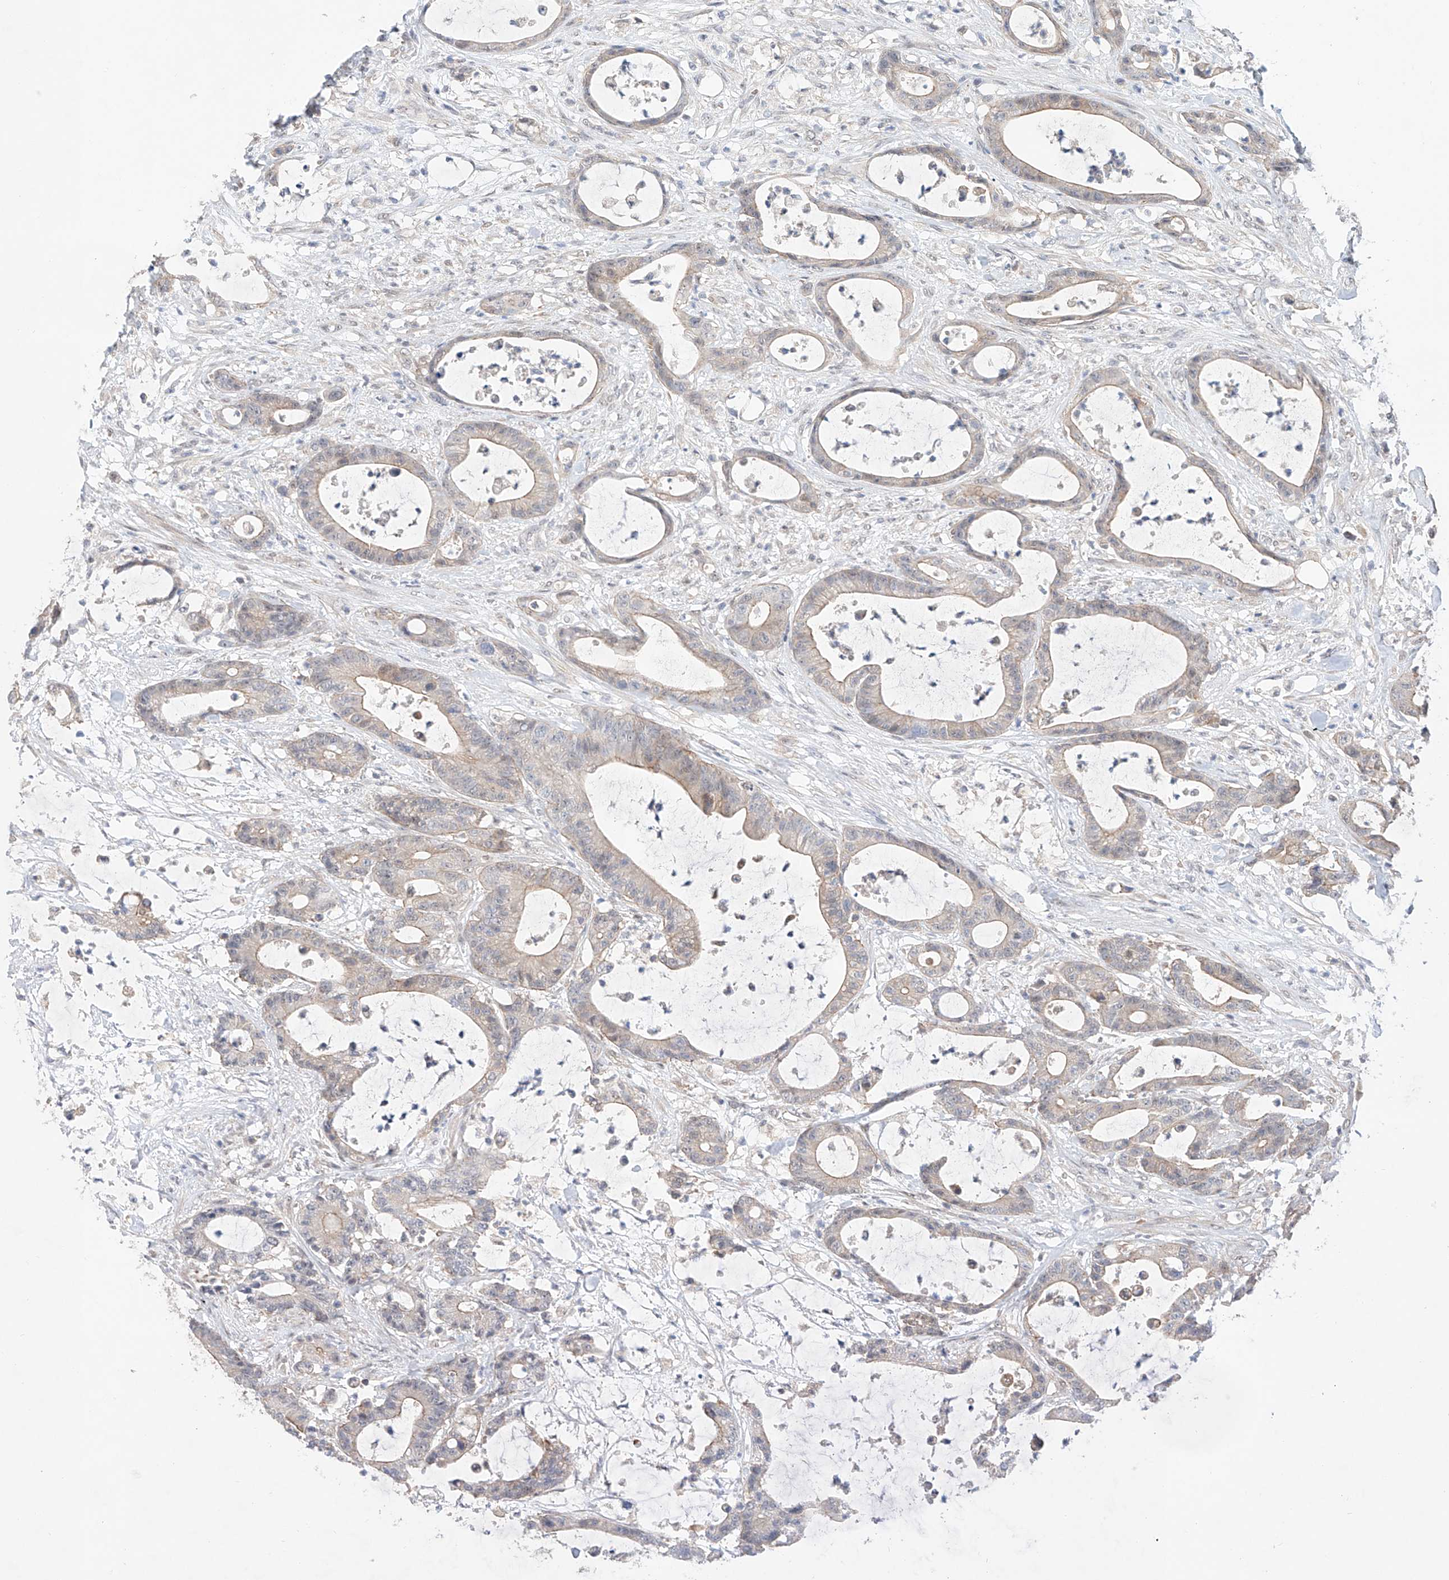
{"staining": {"intensity": "weak", "quantity": "<25%", "location": "cytoplasmic/membranous"}, "tissue": "colorectal cancer", "cell_type": "Tumor cells", "image_type": "cancer", "snomed": [{"axis": "morphology", "description": "Adenocarcinoma, NOS"}, {"axis": "topography", "description": "Colon"}], "caption": "Tumor cells are negative for protein expression in human adenocarcinoma (colorectal). Nuclei are stained in blue.", "gene": "TSR2", "patient": {"sex": "female", "age": 84}}